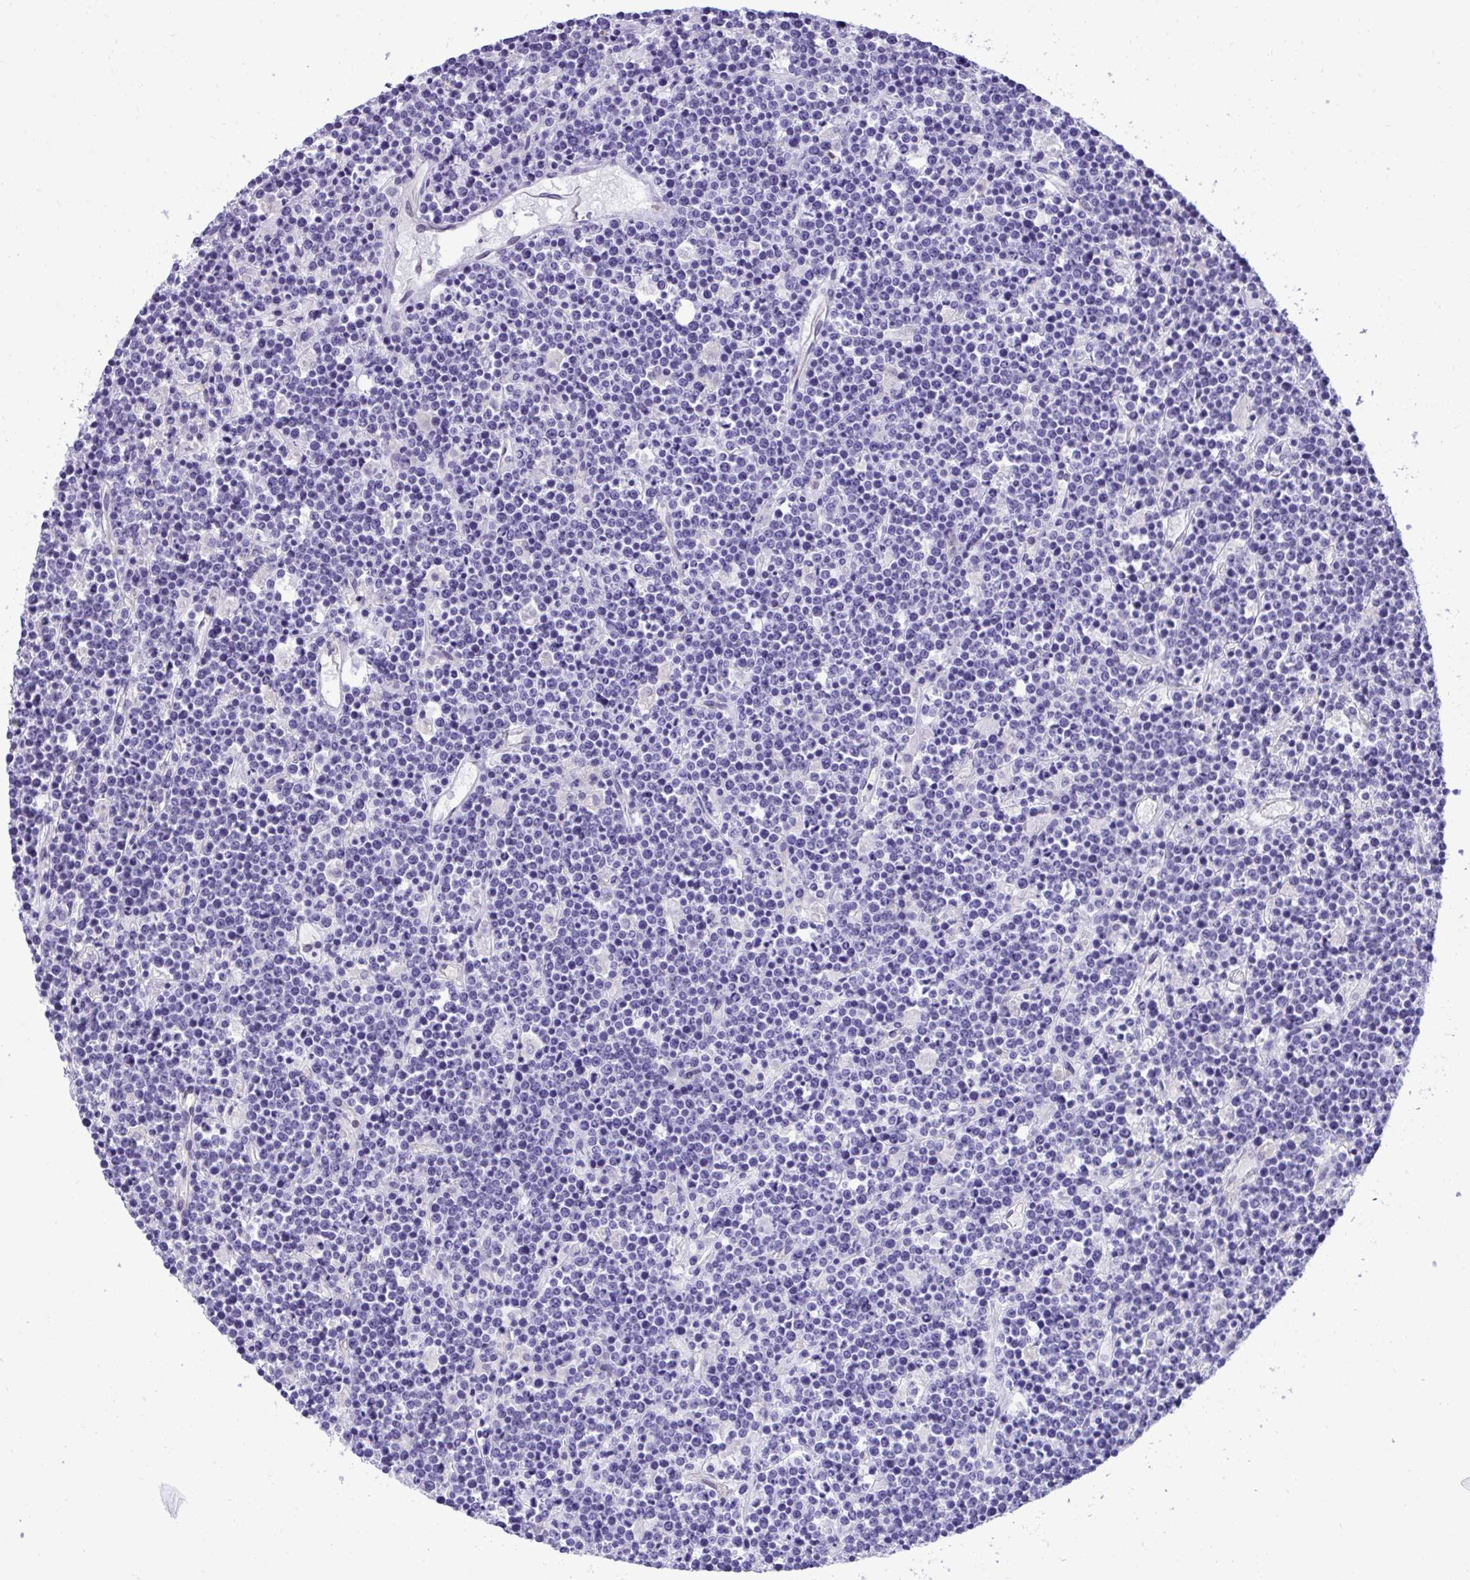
{"staining": {"intensity": "negative", "quantity": "none", "location": "none"}, "tissue": "lymphoma", "cell_type": "Tumor cells", "image_type": "cancer", "snomed": [{"axis": "morphology", "description": "Malignant lymphoma, non-Hodgkin's type, High grade"}, {"axis": "topography", "description": "Ovary"}], "caption": "High power microscopy histopathology image of an IHC micrograph of lymphoma, revealing no significant expression in tumor cells. (DAB (3,3'-diaminobenzidine) immunohistochemistry with hematoxylin counter stain).", "gene": "PGM2L1", "patient": {"sex": "female", "age": 56}}